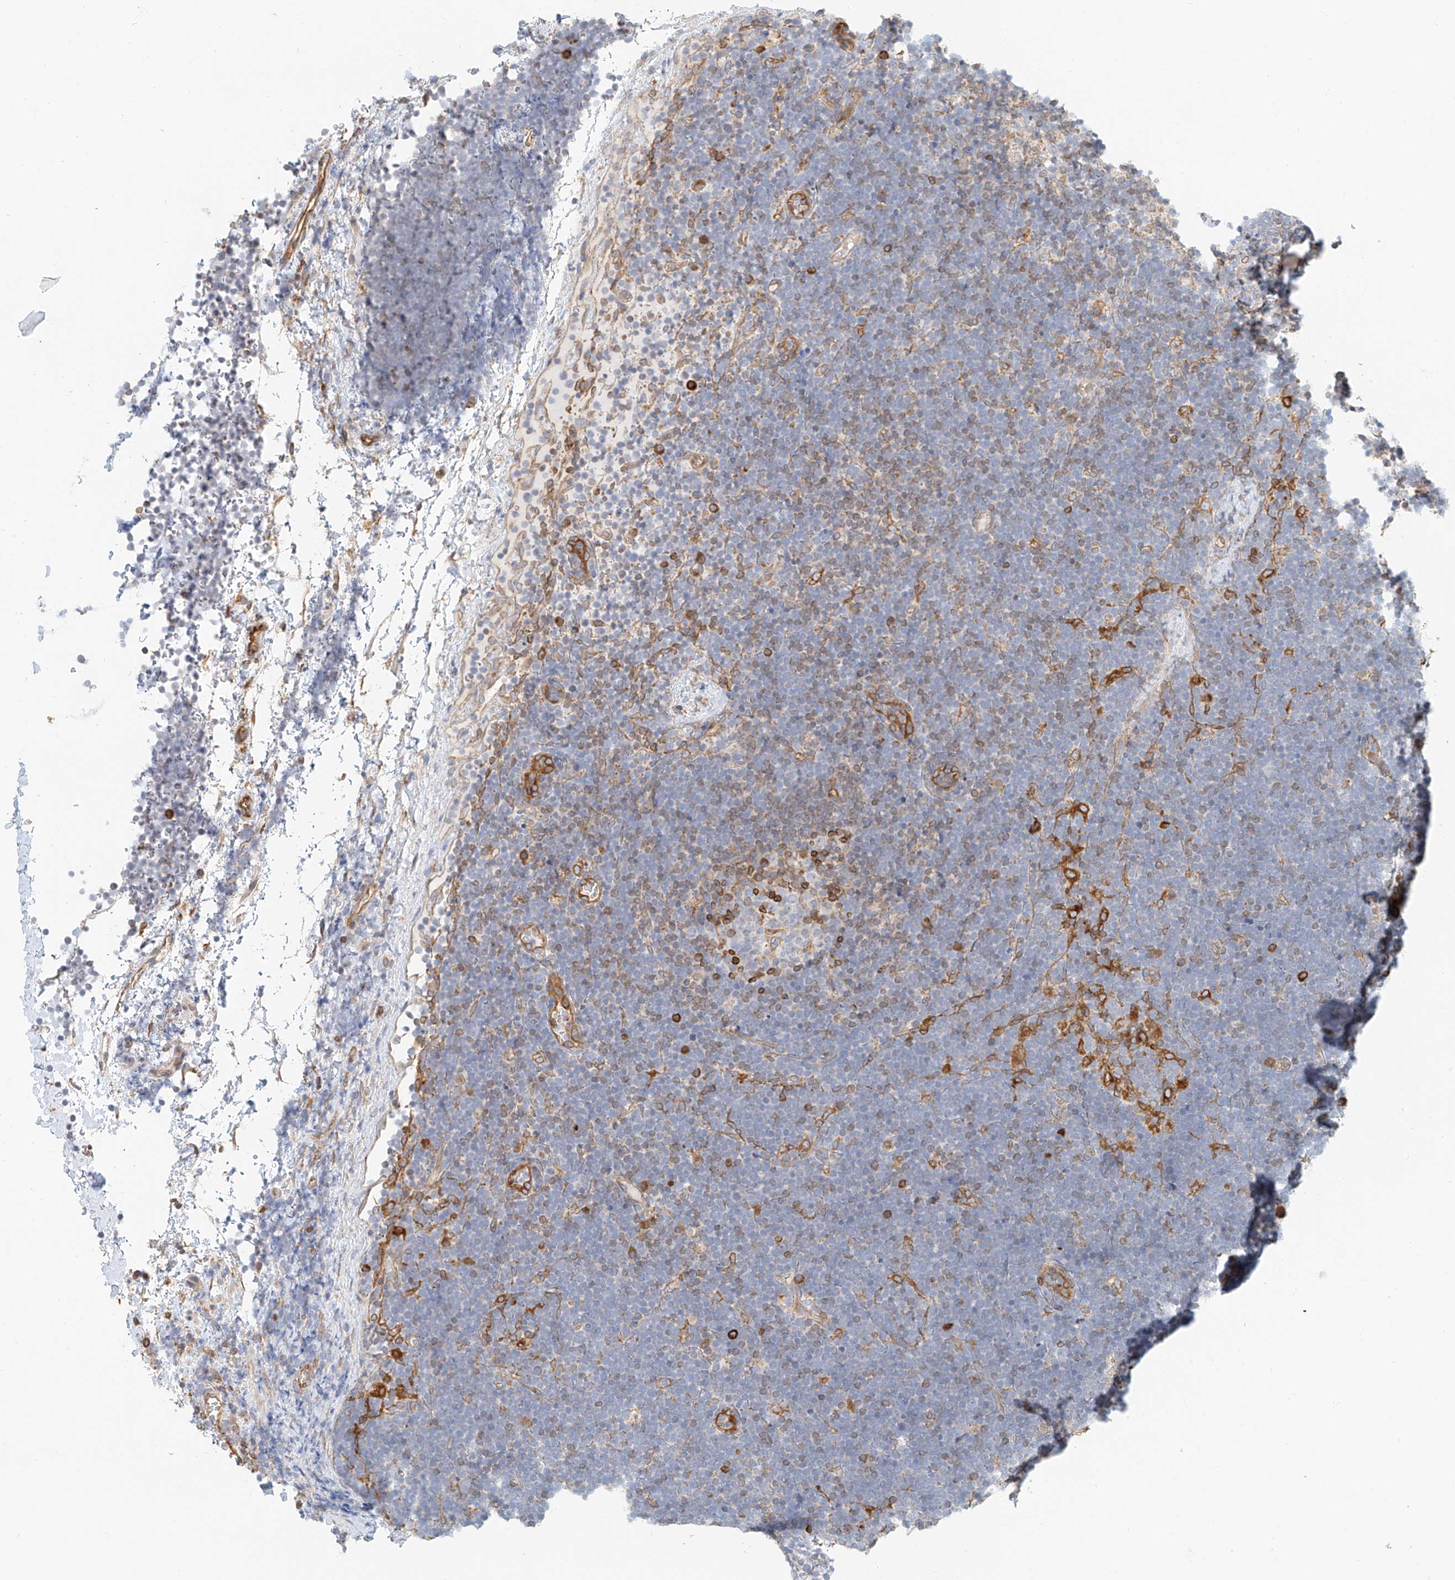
{"staining": {"intensity": "moderate", "quantity": "<25%", "location": "cytoplasmic/membranous"}, "tissue": "lymphoma", "cell_type": "Tumor cells", "image_type": "cancer", "snomed": [{"axis": "morphology", "description": "Malignant lymphoma, non-Hodgkin's type, High grade"}, {"axis": "topography", "description": "Lymph node"}], "caption": "Lymphoma stained with immunohistochemistry demonstrates moderate cytoplasmic/membranous expression in about <25% of tumor cells.", "gene": "DHRS7", "patient": {"sex": "male", "age": 13}}